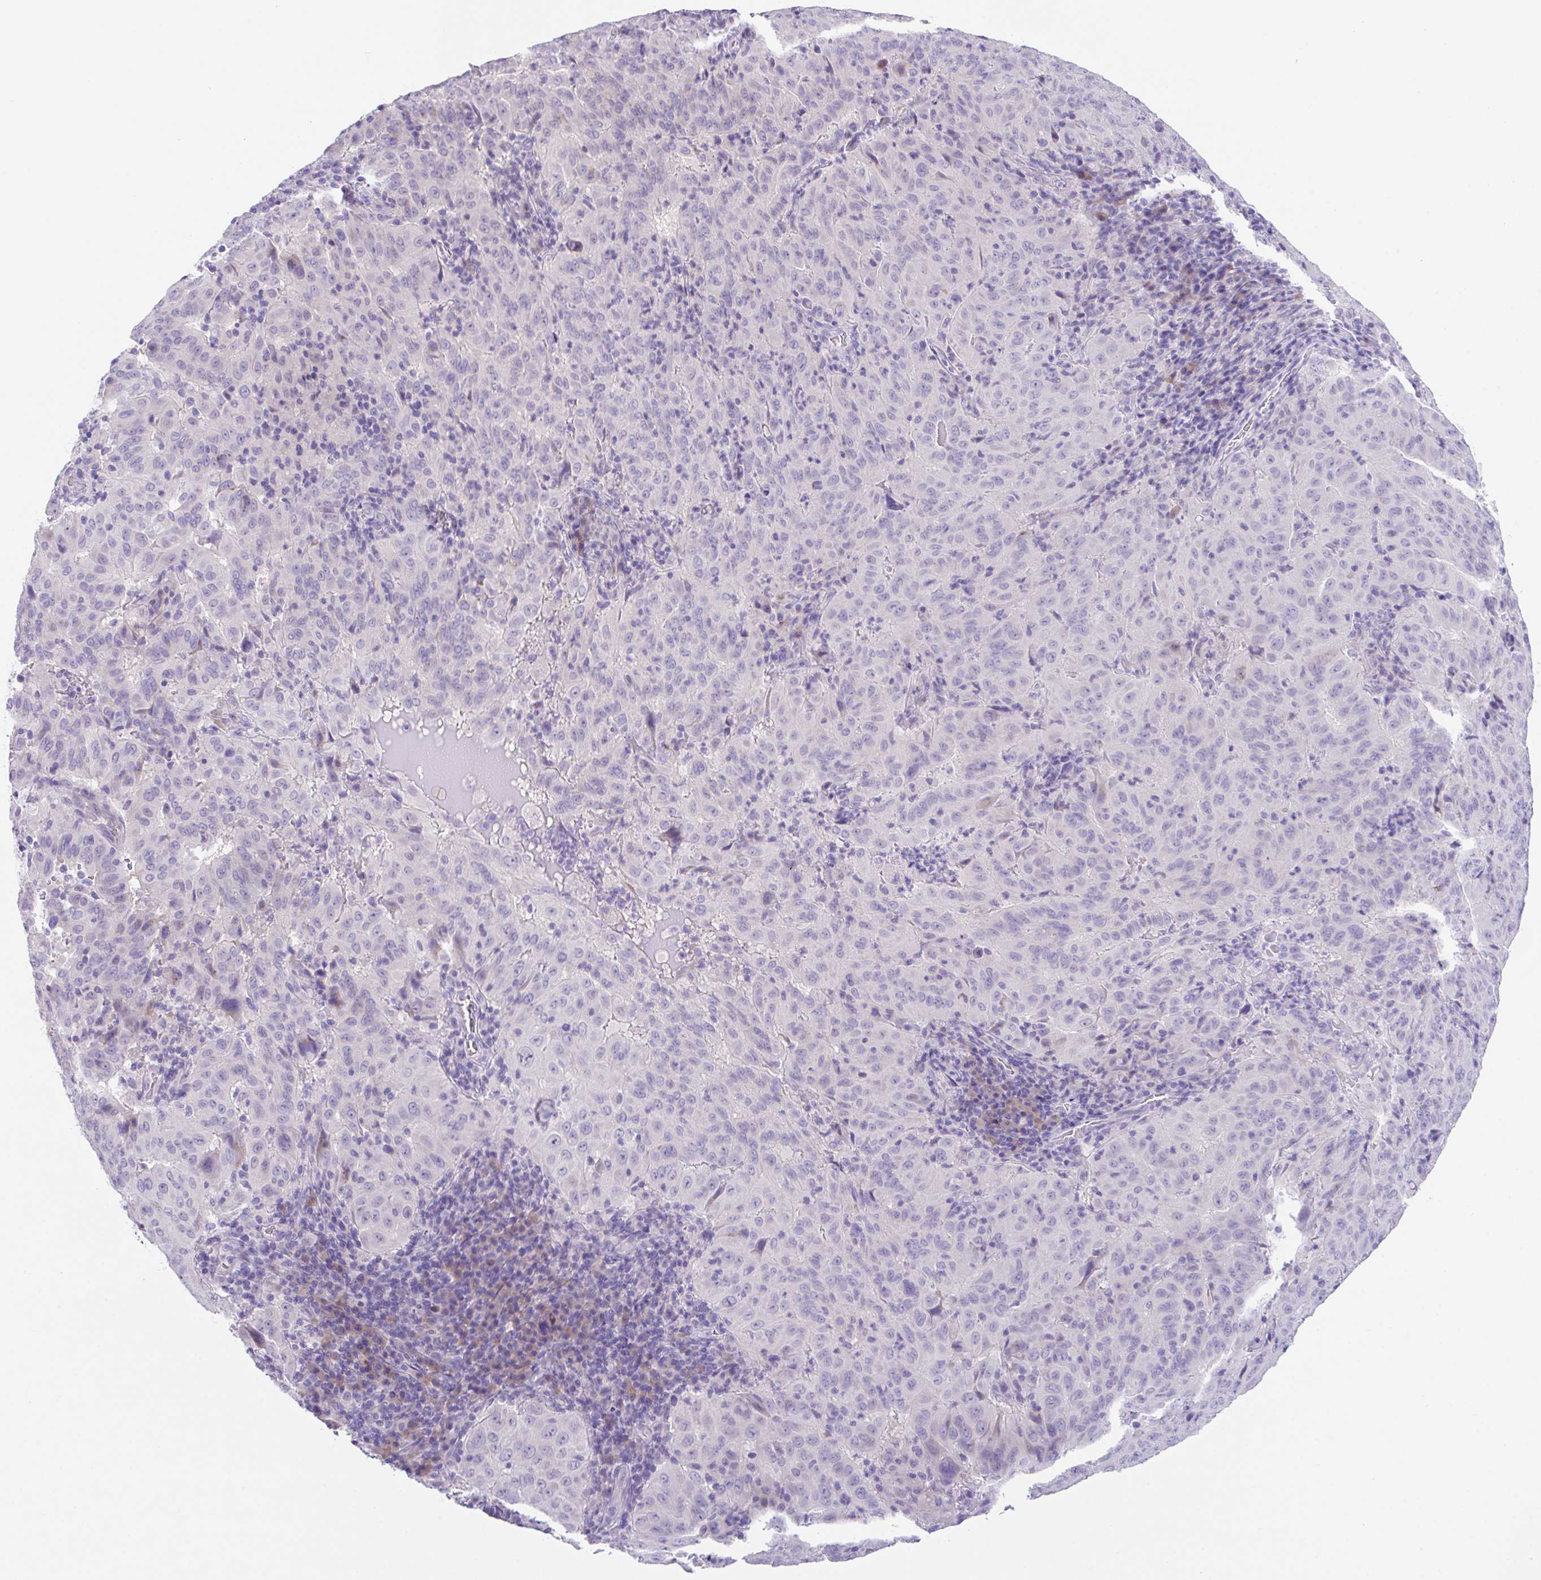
{"staining": {"intensity": "negative", "quantity": "none", "location": "none"}, "tissue": "pancreatic cancer", "cell_type": "Tumor cells", "image_type": "cancer", "snomed": [{"axis": "morphology", "description": "Adenocarcinoma, NOS"}, {"axis": "topography", "description": "Pancreas"}], "caption": "DAB (3,3'-diaminobenzidine) immunohistochemical staining of pancreatic cancer exhibits no significant positivity in tumor cells.", "gene": "HACD4", "patient": {"sex": "male", "age": 63}}